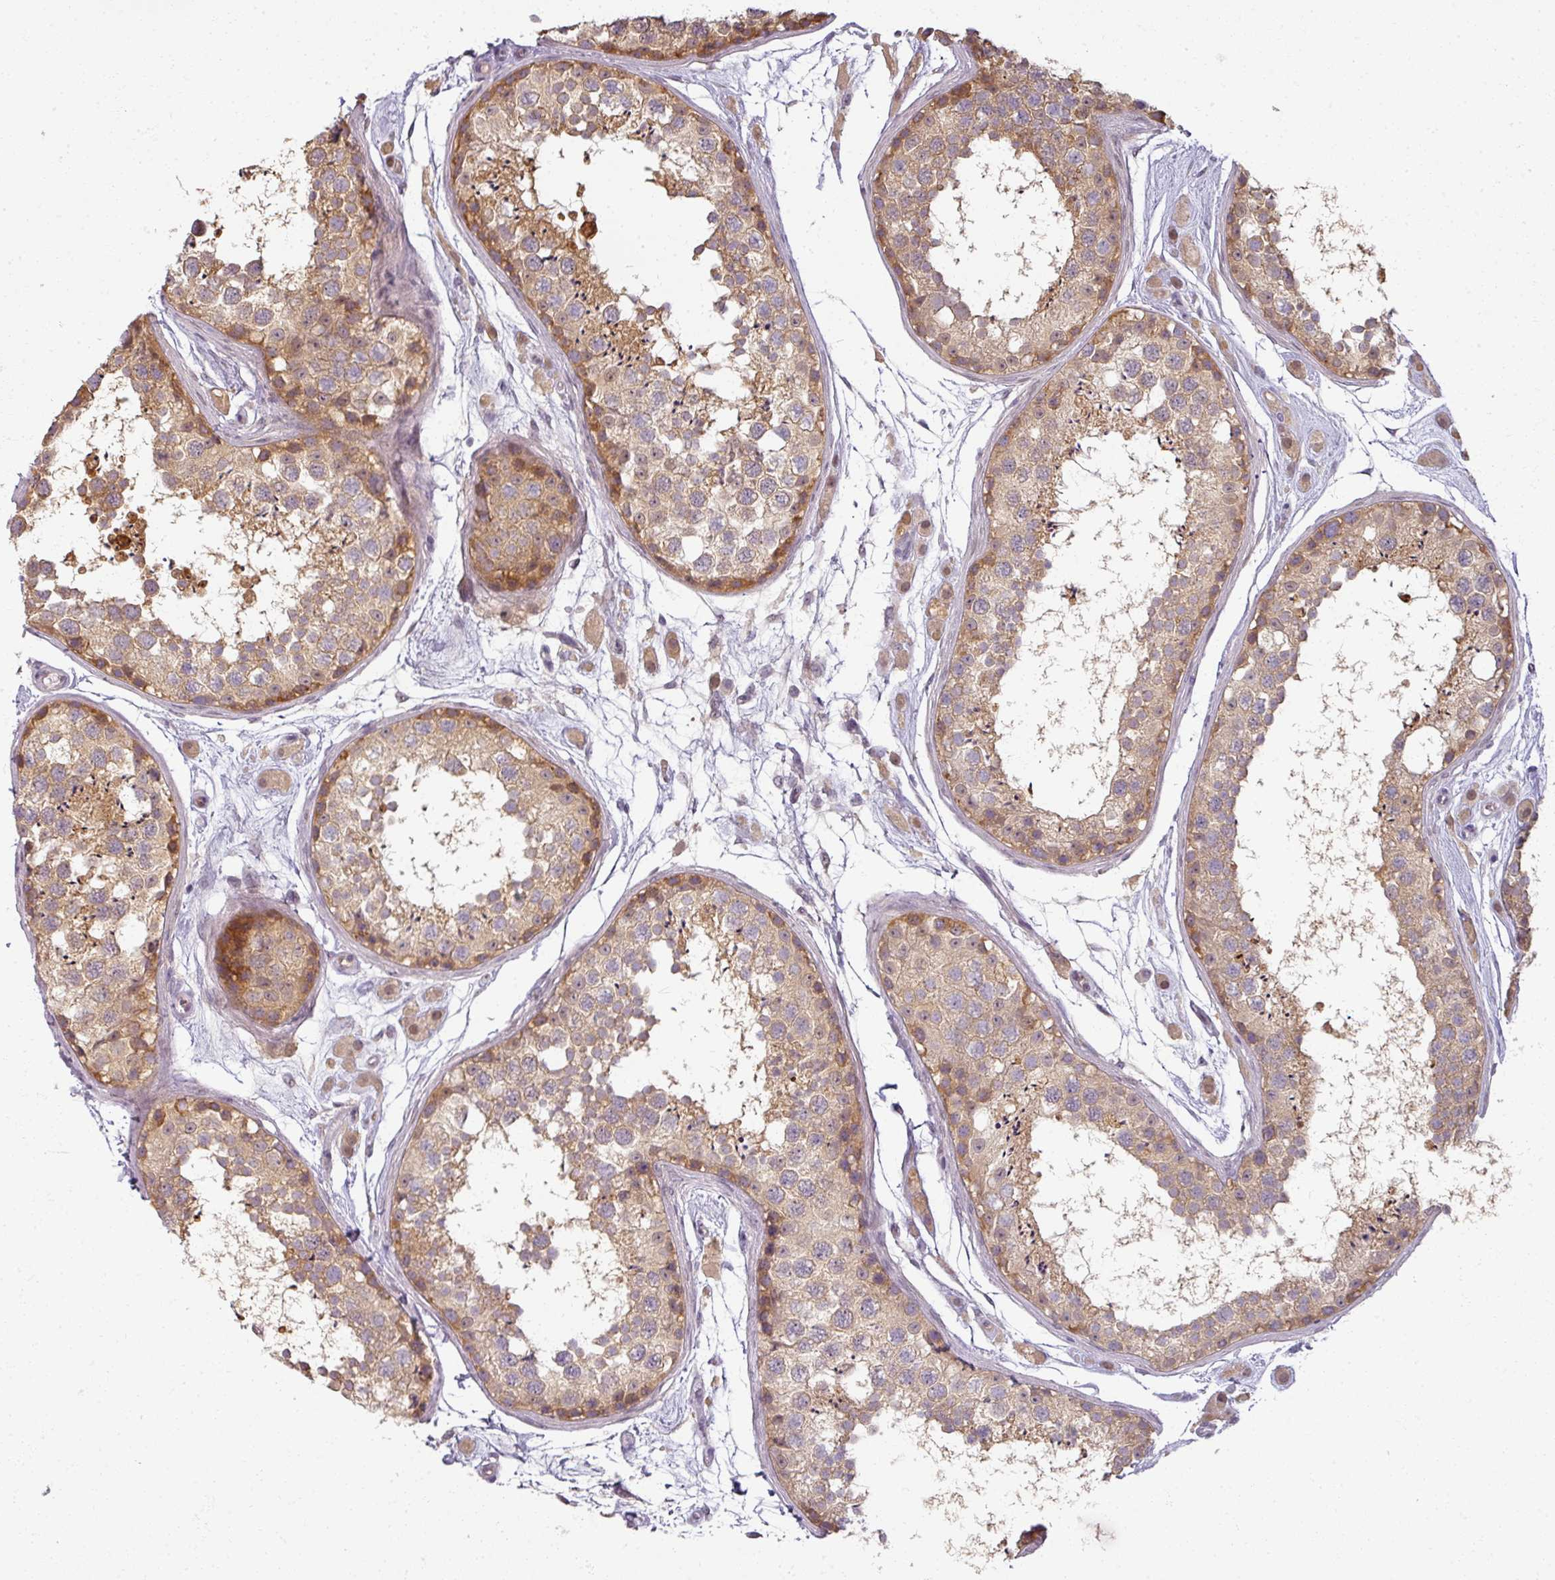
{"staining": {"intensity": "moderate", "quantity": ">75%", "location": "cytoplasmic/membranous"}, "tissue": "testis", "cell_type": "Cells in seminiferous ducts", "image_type": "normal", "snomed": [{"axis": "morphology", "description": "Normal tissue, NOS"}, {"axis": "topography", "description": "Testis"}], "caption": "A brown stain labels moderate cytoplasmic/membranous expression of a protein in cells in seminiferous ducts of normal testis.", "gene": "MYMK", "patient": {"sex": "male", "age": 25}}